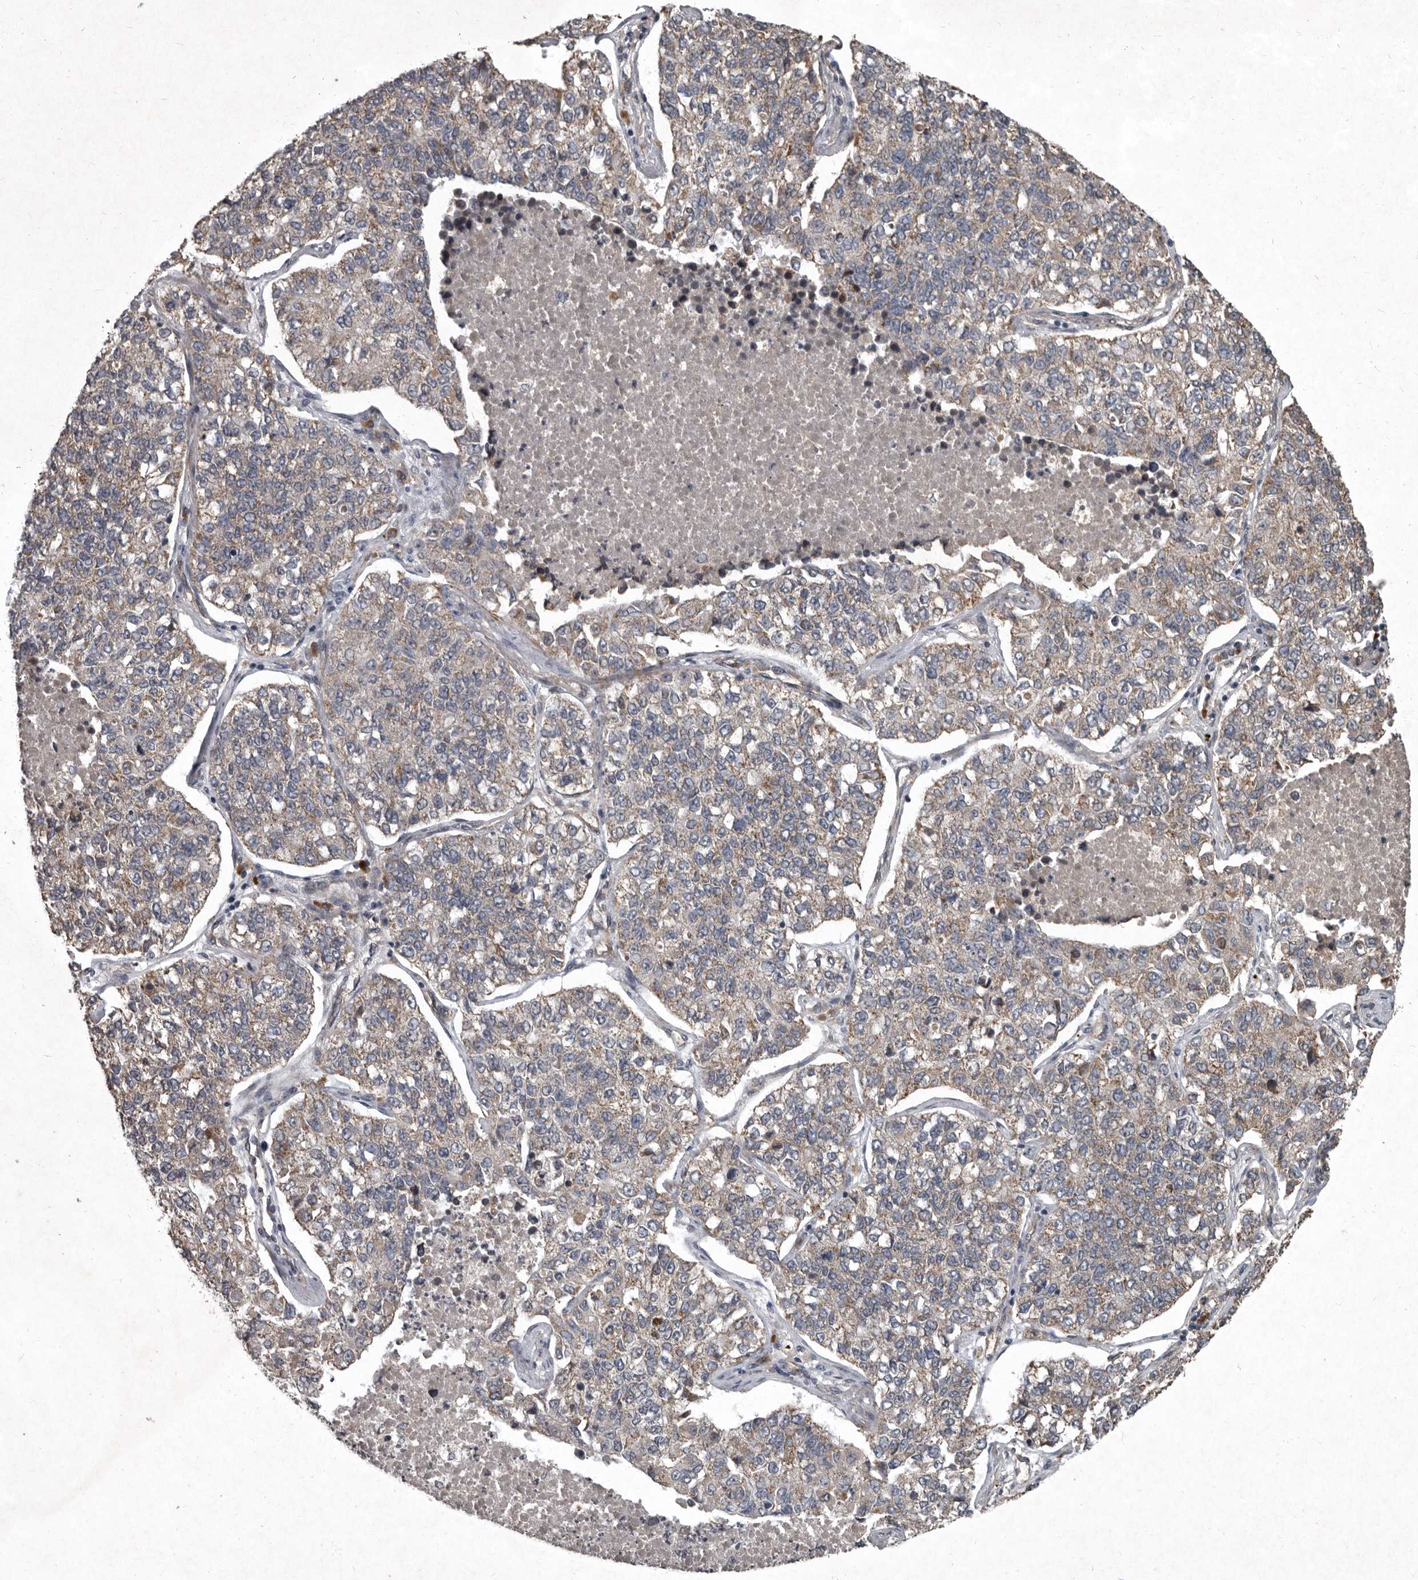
{"staining": {"intensity": "weak", "quantity": "<25%", "location": "cytoplasmic/membranous"}, "tissue": "lung cancer", "cell_type": "Tumor cells", "image_type": "cancer", "snomed": [{"axis": "morphology", "description": "Adenocarcinoma, NOS"}, {"axis": "topography", "description": "Lung"}], "caption": "This is a histopathology image of immunohistochemistry (IHC) staining of lung cancer, which shows no staining in tumor cells.", "gene": "MRPS15", "patient": {"sex": "male", "age": 49}}